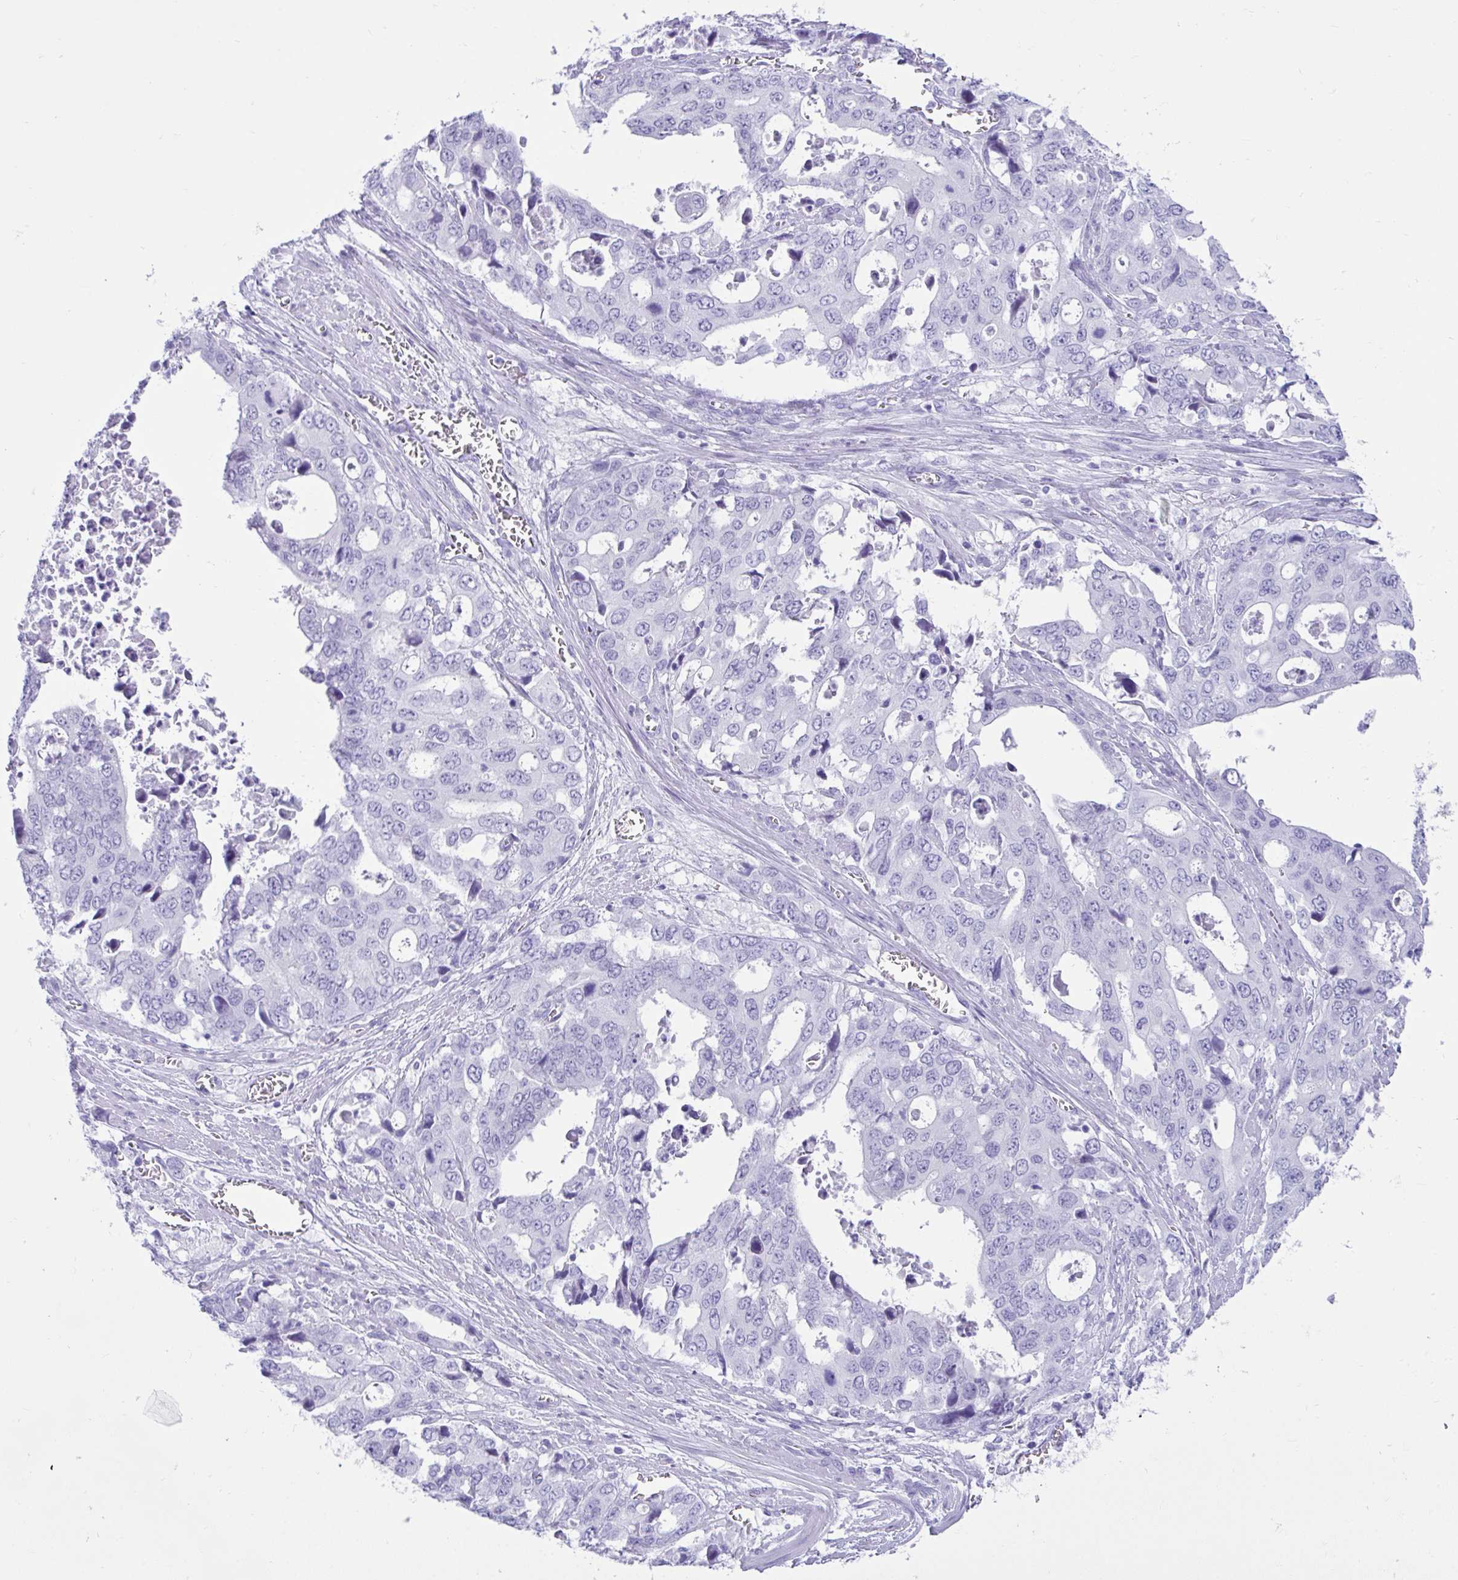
{"staining": {"intensity": "negative", "quantity": "none", "location": "none"}, "tissue": "stomach cancer", "cell_type": "Tumor cells", "image_type": "cancer", "snomed": [{"axis": "morphology", "description": "Adenocarcinoma, NOS"}, {"axis": "topography", "description": "Stomach, upper"}], "caption": "High power microscopy image of an immunohistochemistry (IHC) micrograph of stomach adenocarcinoma, revealing no significant expression in tumor cells.", "gene": "PSCA", "patient": {"sex": "male", "age": 74}}